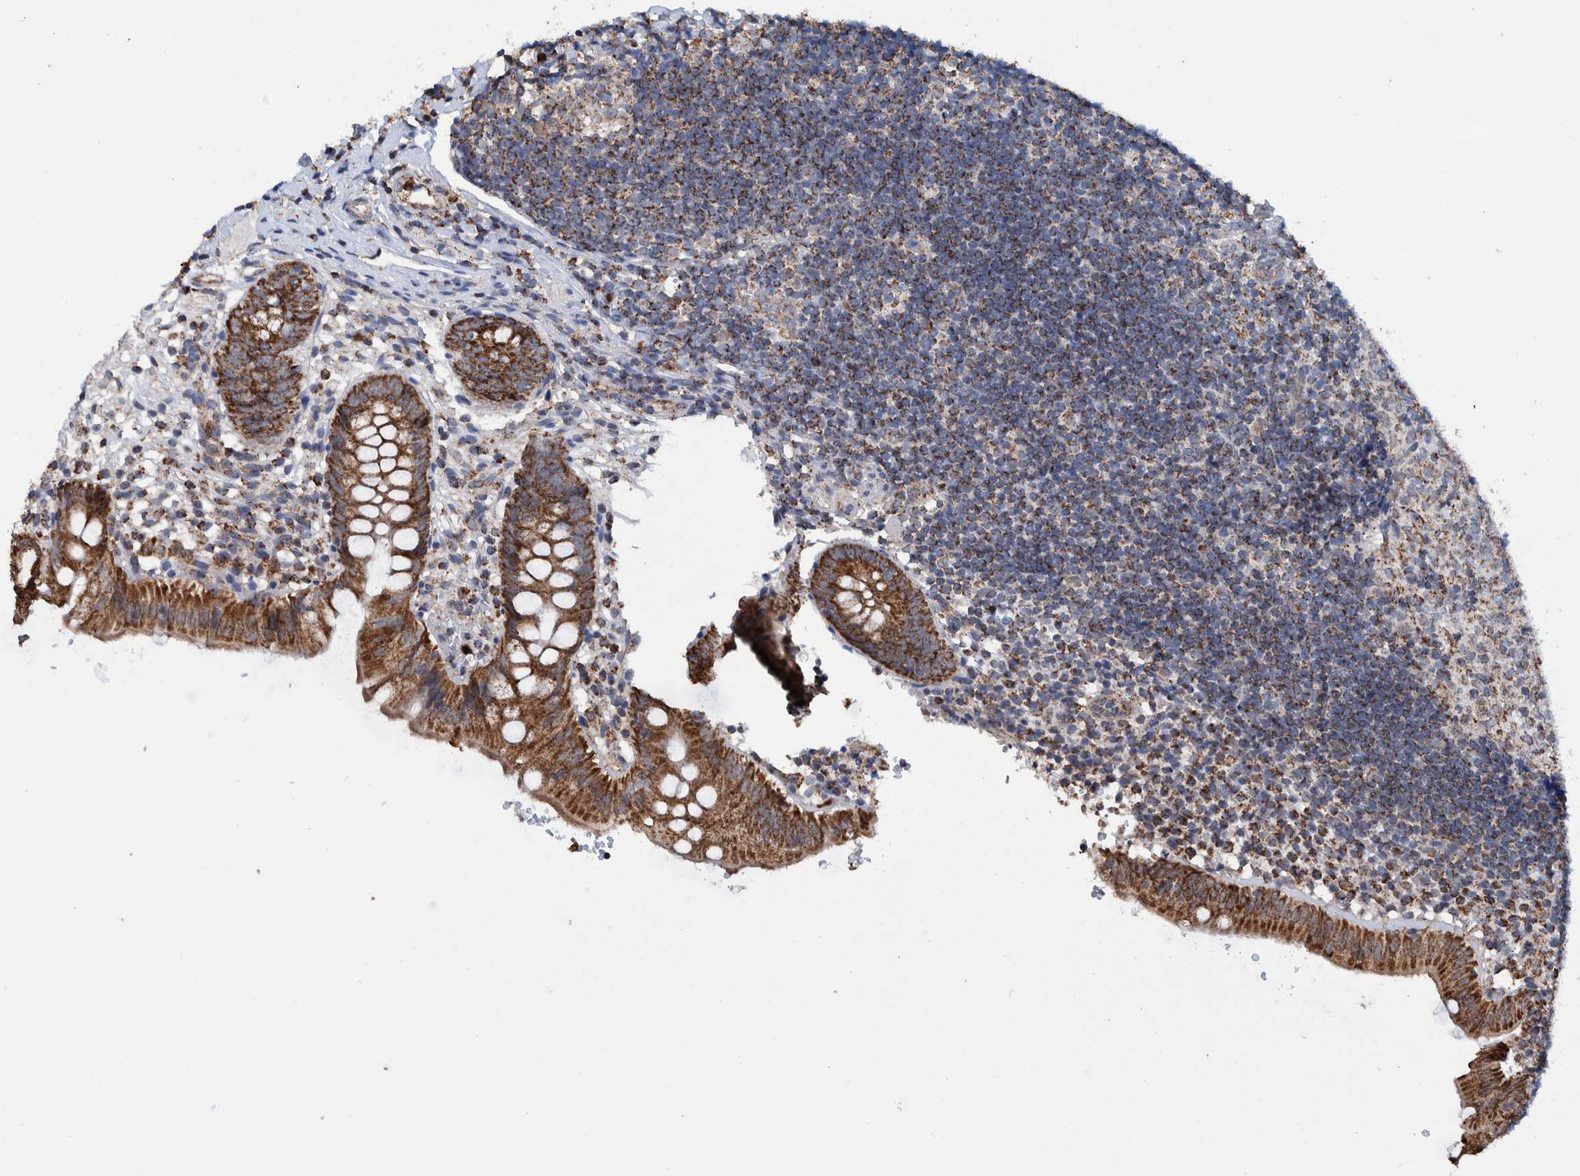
{"staining": {"intensity": "strong", "quantity": ">75%", "location": "cytoplasmic/membranous"}, "tissue": "appendix", "cell_type": "Glandular cells", "image_type": "normal", "snomed": [{"axis": "morphology", "description": "Normal tissue, NOS"}, {"axis": "topography", "description": "Appendix"}], "caption": "Approximately >75% of glandular cells in normal human appendix exhibit strong cytoplasmic/membranous protein expression as visualized by brown immunohistochemical staining.", "gene": "DECR1", "patient": {"sex": "male", "age": 8}}